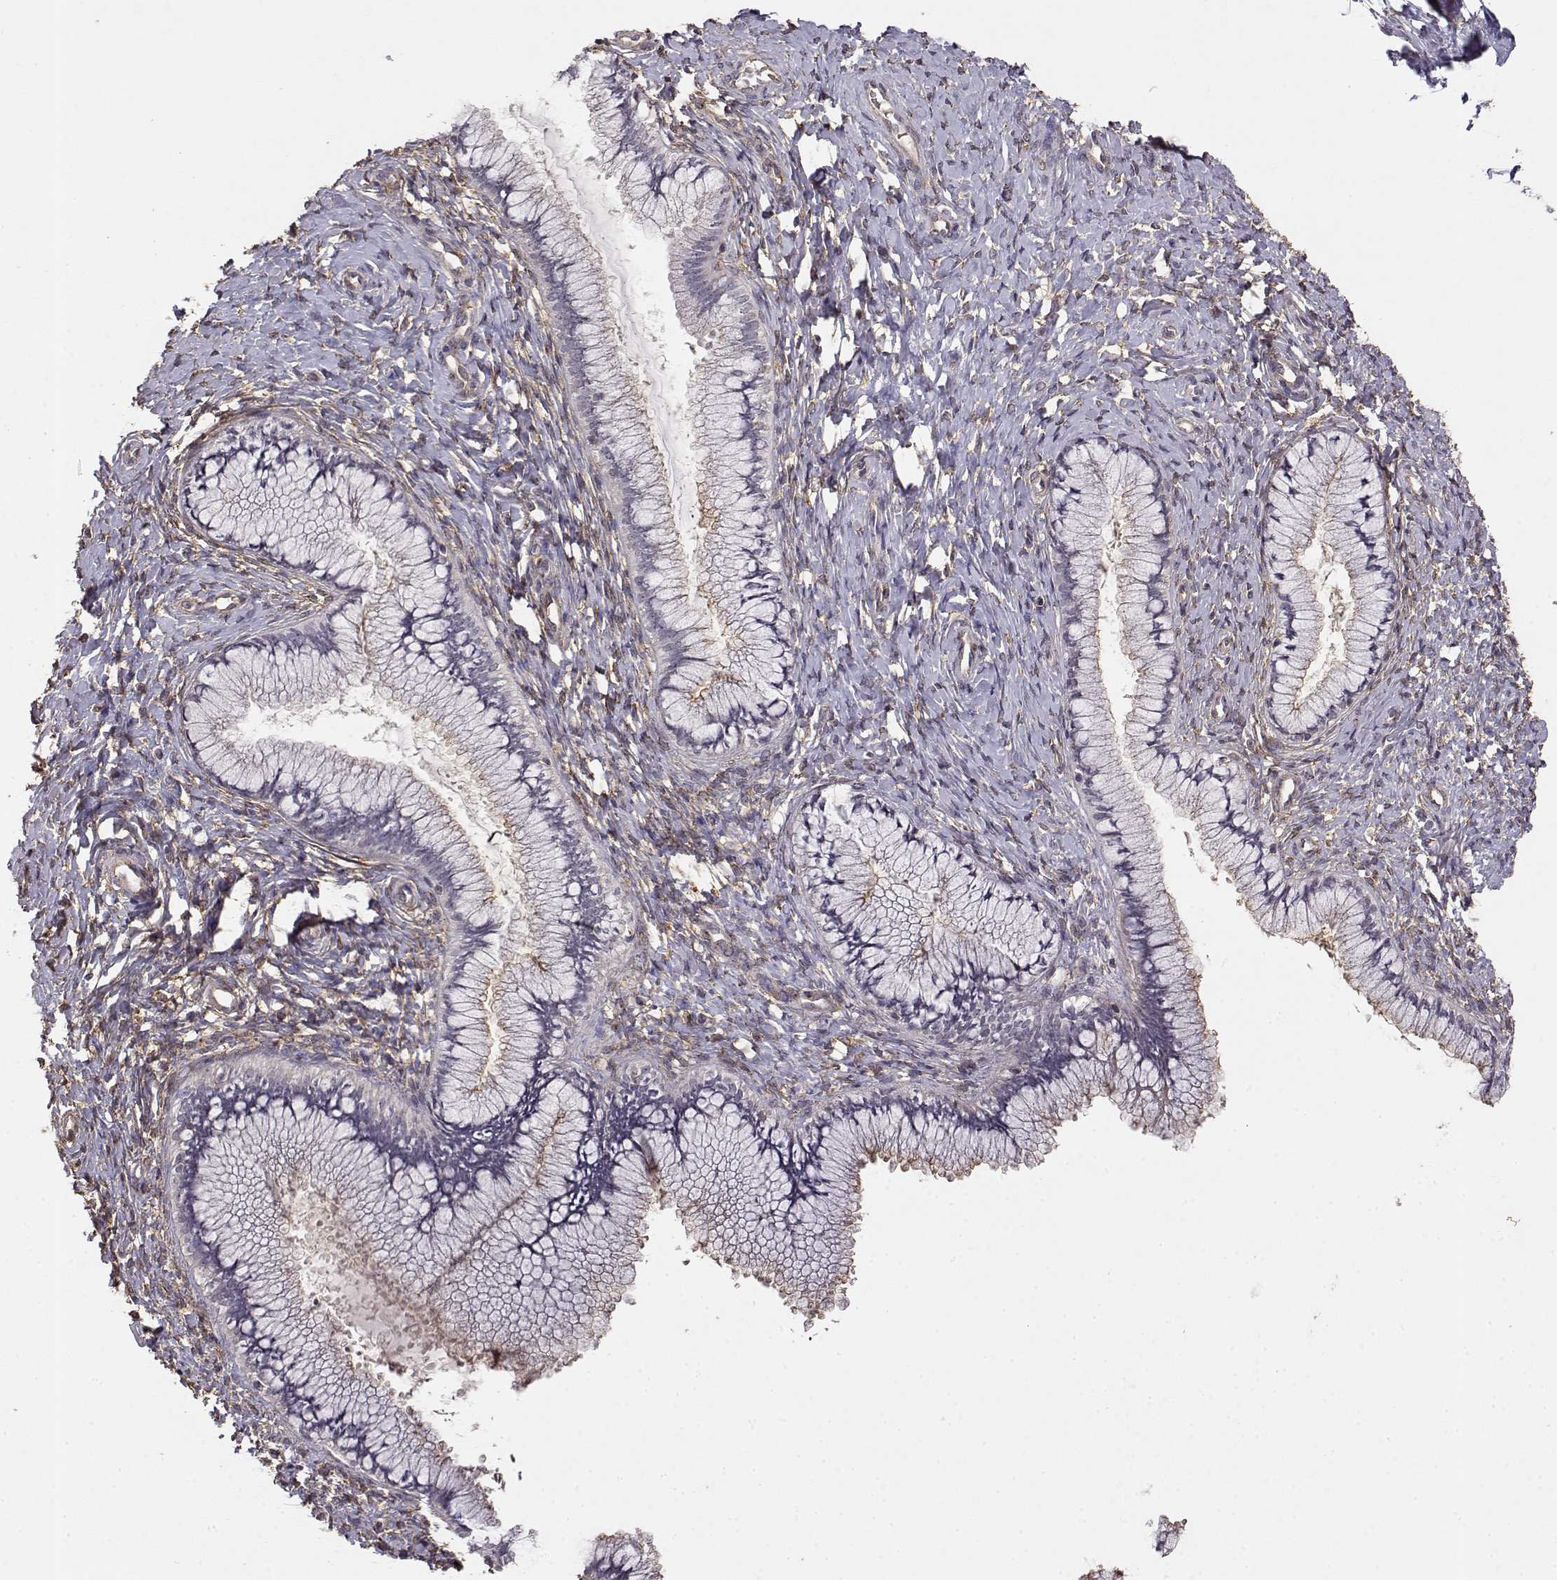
{"staining": {"intensity": "negative", "quantity": "none", "location": "none"}, "tissue": "cervix", "cell_type": "Glandular cells", "image_type": "normal", "snomed": [{"axis": "morphology", "description": "Normal tissue, NOS"}, {"axis": "topography", "description": "Cervix"}], "caption": "This is a image of immunohistochemistry staining of benign cervix, which shows no expression in glandular cells.", "gene": "IFITM1", "patient": {"sex": "female", "age": 37}}